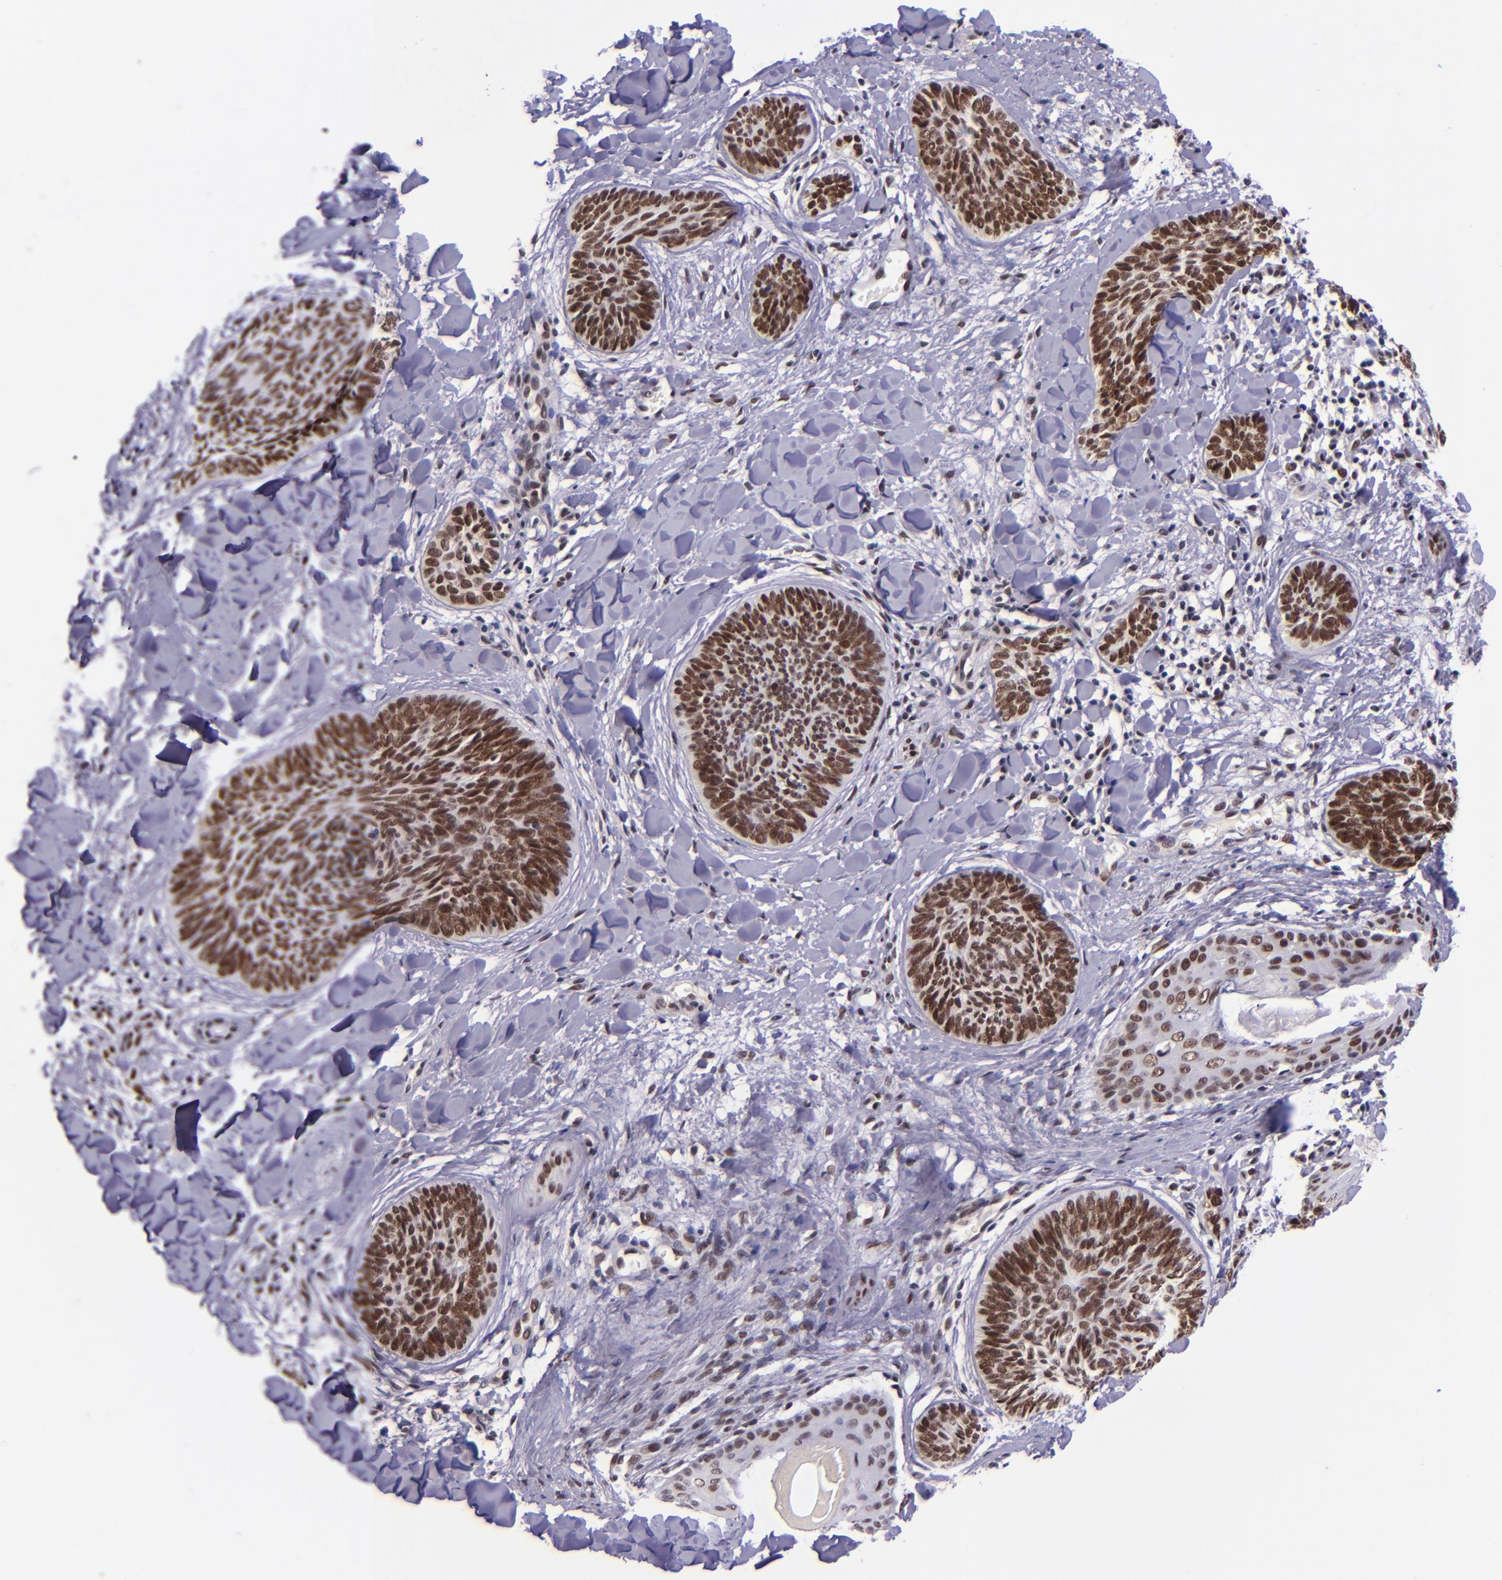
{"staining": {"intensity": "strong", "quantity": ">75%", "location": "nuclear"}, "tissue": "skin cancer", "cell_type": "Tumor cells", "image_type": "cancer", "snomed": [{"axis": "morphology", "description": "Basal cell carcinoma"}, {"axis": "topography", "description": "Skin"}], "caption": "Skin basal cell carcinoma stained with a protein marker displays strong staining in tumor cells.", "gene": "GPKOW", "patient": {"sex": "female", "age": 81}}